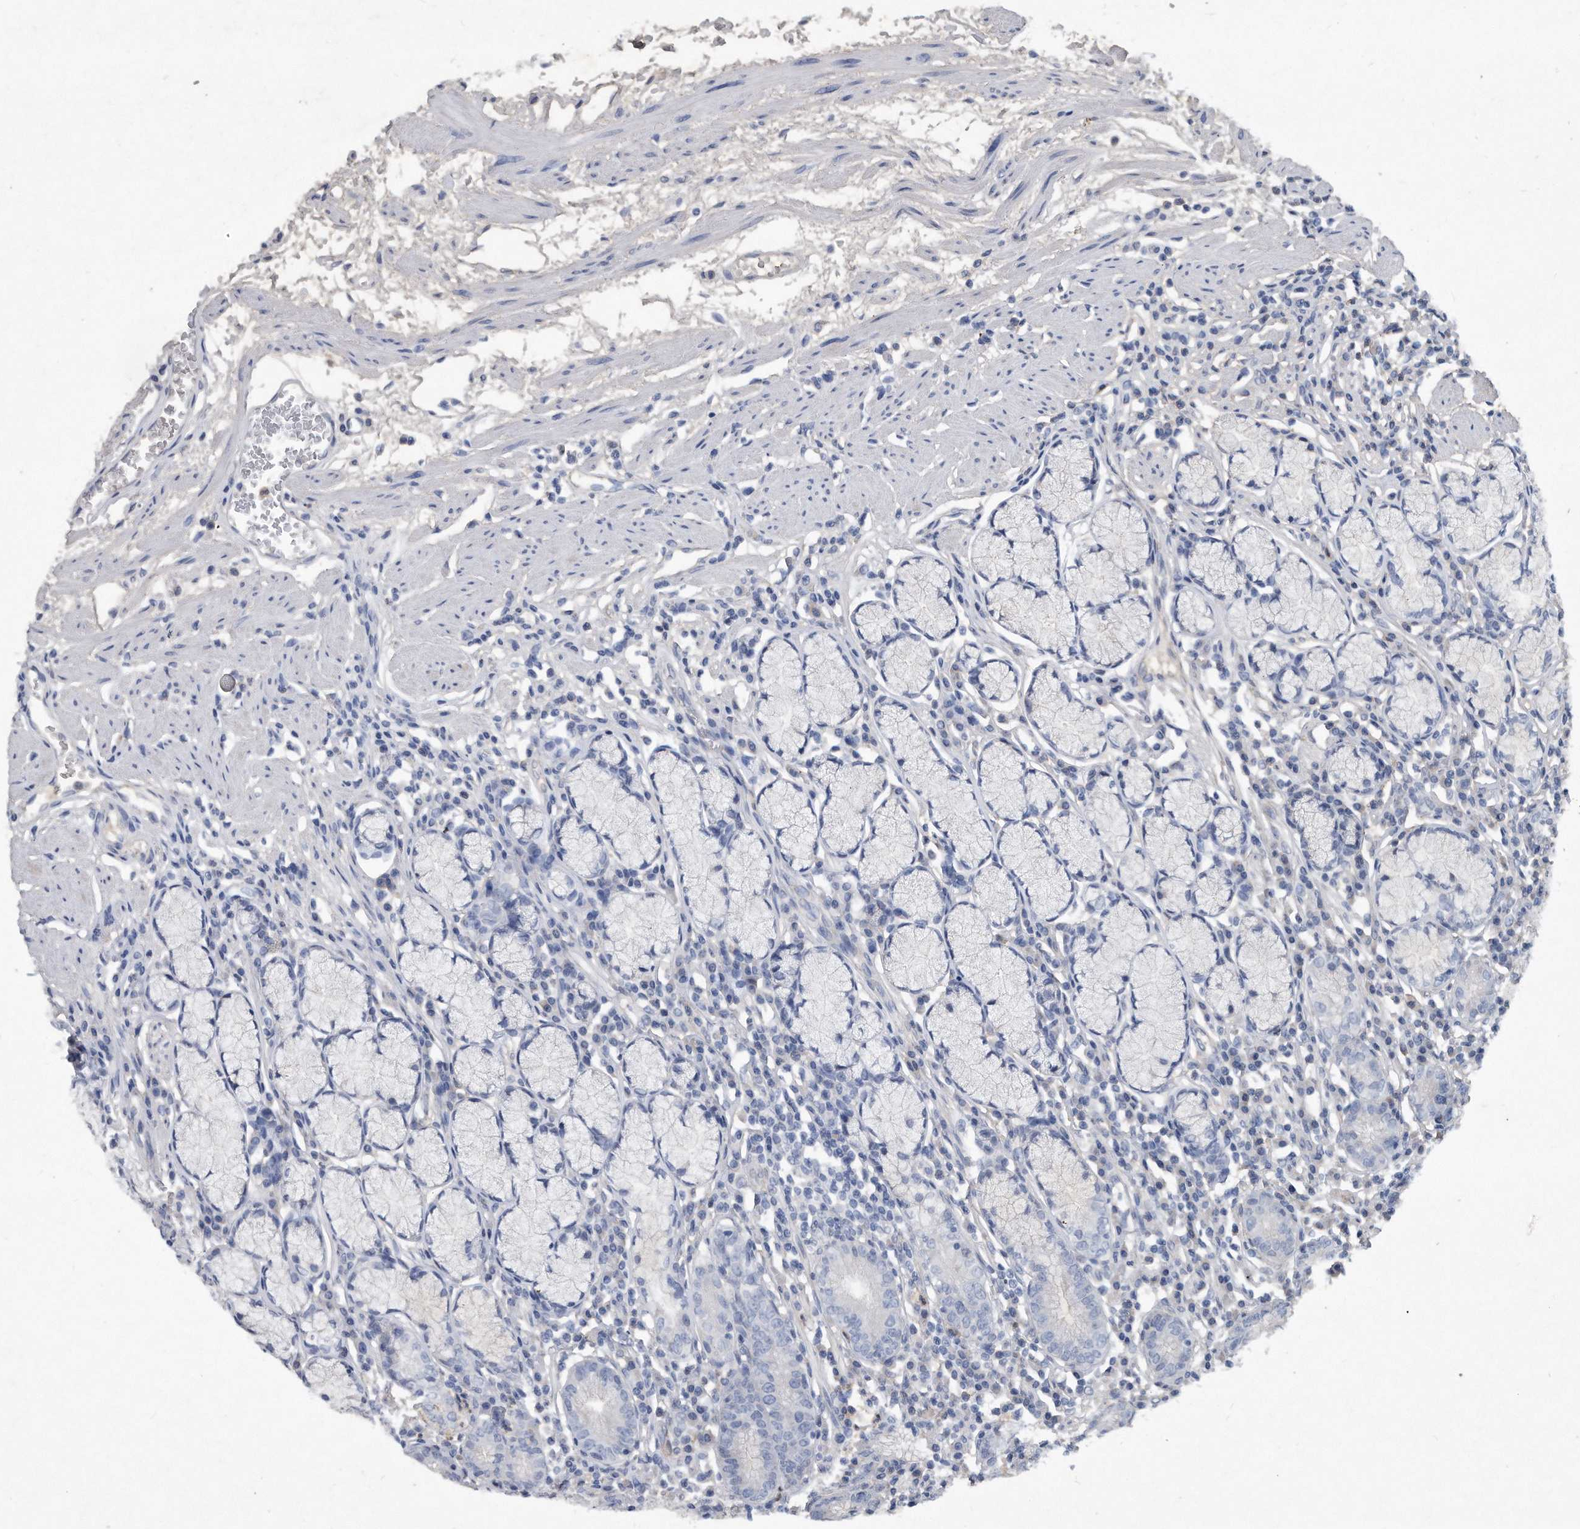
{"staining": {"intensity": "negative", "quantity": "none", "location": "none"}, "tissue": "stomach", "cell_type": "Glandular cells", "image_type": "normal", "snomed": [{"axis": "morphology", "description": "Normal tissue, NOS"}, {"axis": "topography", "description": "Stomach"}], "caption": "The immunohistochemistry histopathology image has no significant staining in glandular cells of stomach.", "gene": "HOMER3", "patient": {"sex": "male", "age": 55}}